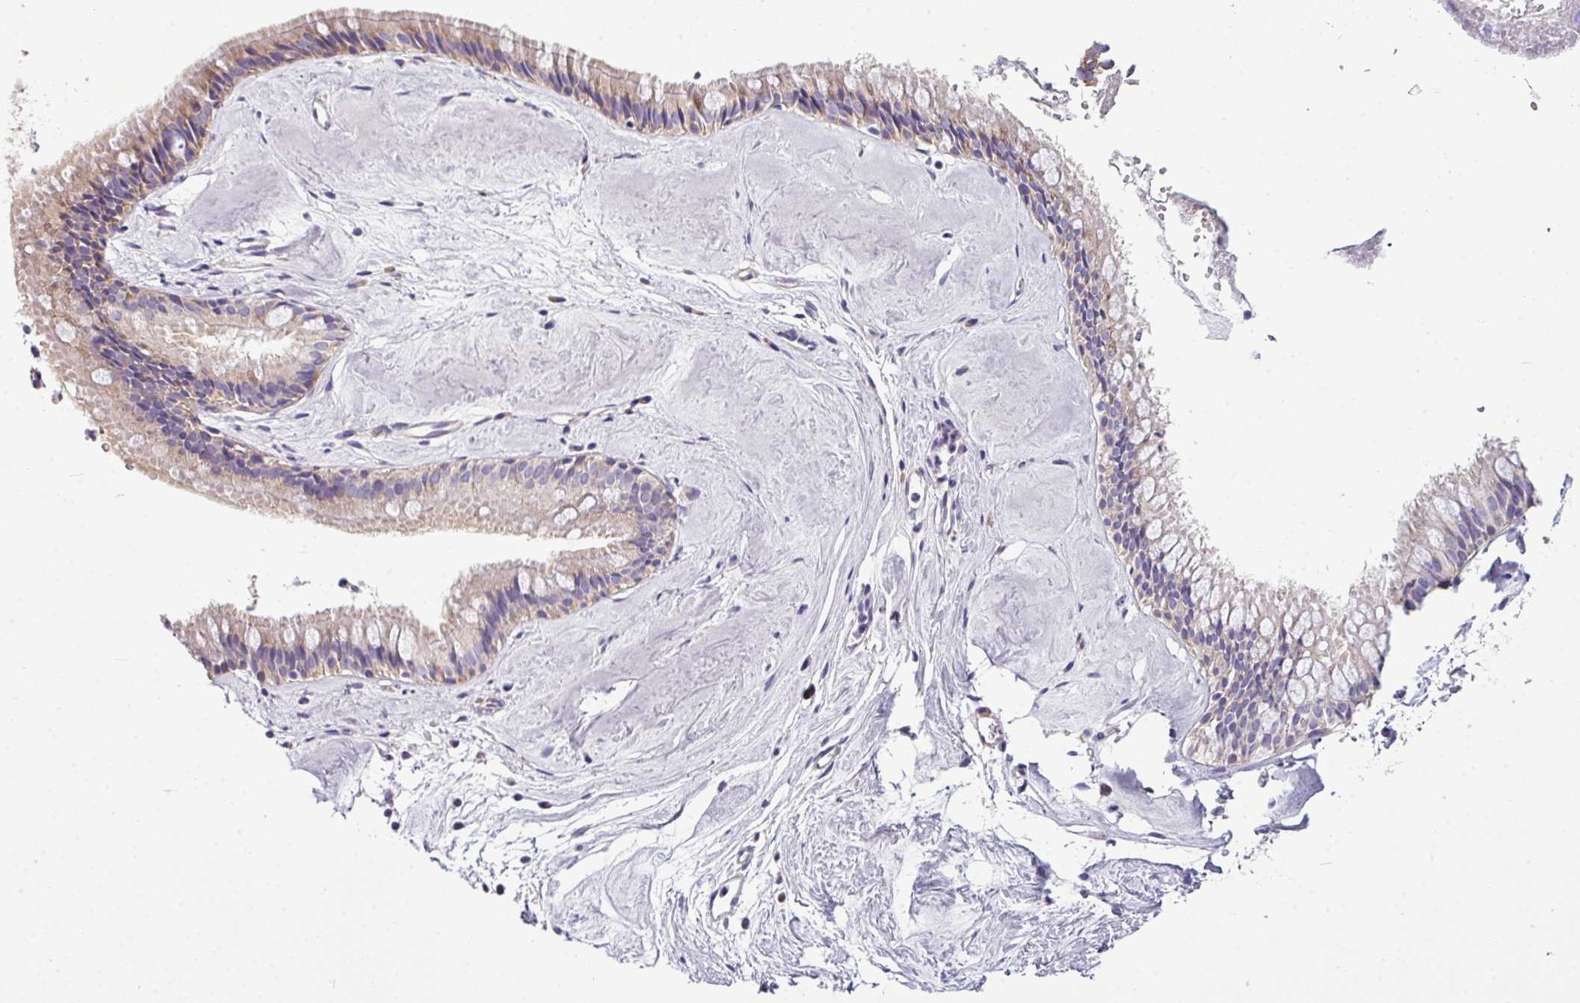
{"staining": {"intensity": "moderate", "quantity": "25%-75%", "location": "cytoplasmic/membranous"}, "tissue": "nasopharynx", "cell_type": "Respiratory epithelial cells", "image_type": "normal", "snomed": [{"axis": "morphology", "description": "Normal tissue, NOS"}, {"axis": "topography", "description": "Nasopharynx"}], "caption": "Respiratory epithelial cells reveal moderate cytoplasmic/membranous positivity in approximately 25%-75% of cells in normal nasopharynx.", "gene": "AGAP4", "patient": {"sex": "male", "age": 65}}